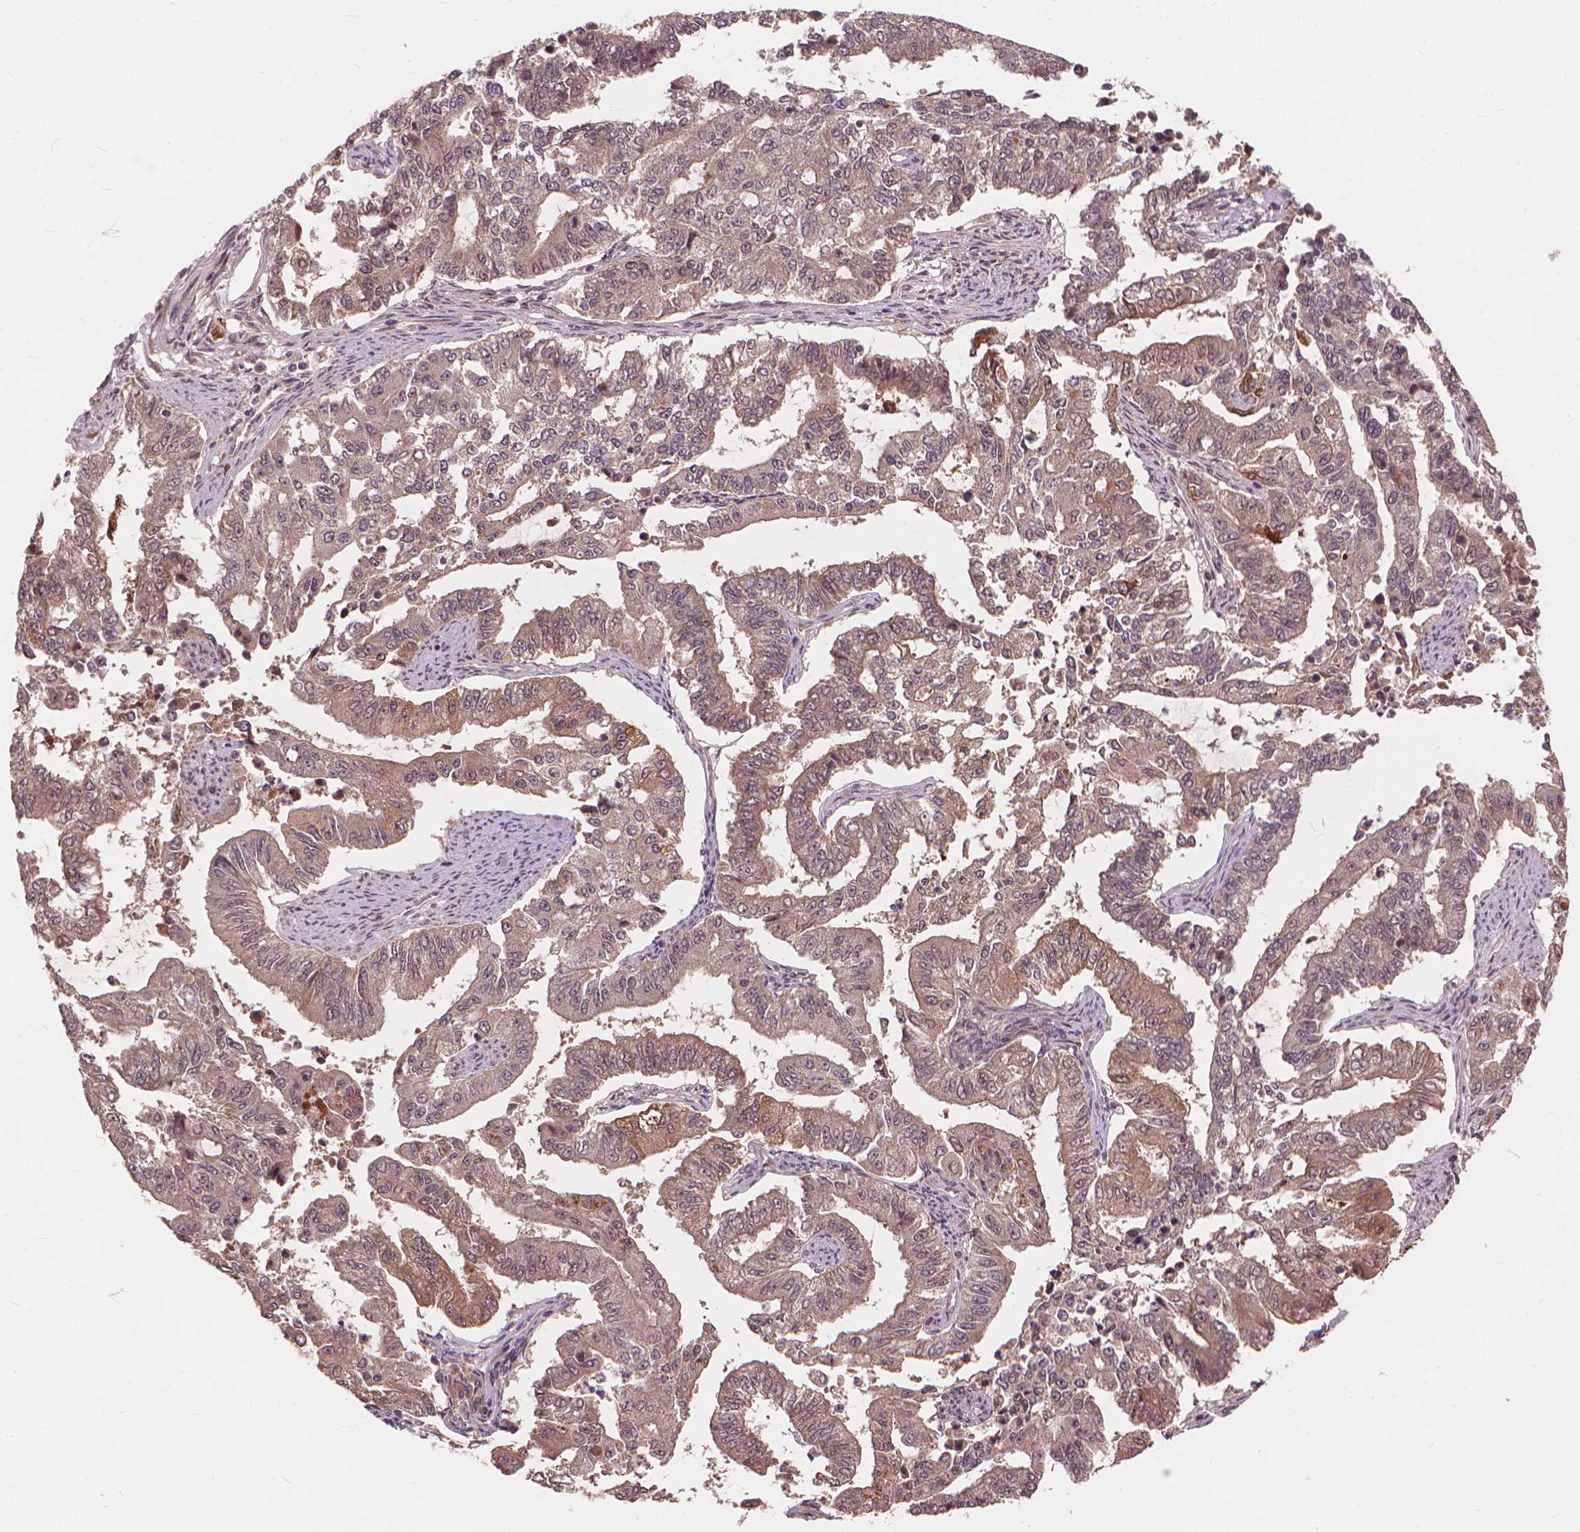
{"staining": {"intensity": "weak", "quantity": "<25%", "location": "cytoplasmic/membranous"}, "tissue": "endometrial cancer", "cell_type": "Tumor cells", "image_type": "cancer", "snomed": [{"axis": "morphology", "description": "Adenocarcinoma, NOS"}, {"axis": "topography", "description": "Uterus"}], "caption": "High magnification brightfield microscopy of adenocarcinoma (endometrial) stained with DAB (3,3'-diaminobenzidine) (brown) and counterstained with hematoxylin (blue): tumor cells show no significant positivity.", "gene": "SSU72", "patient": {"sex": "female", "age": 59}}